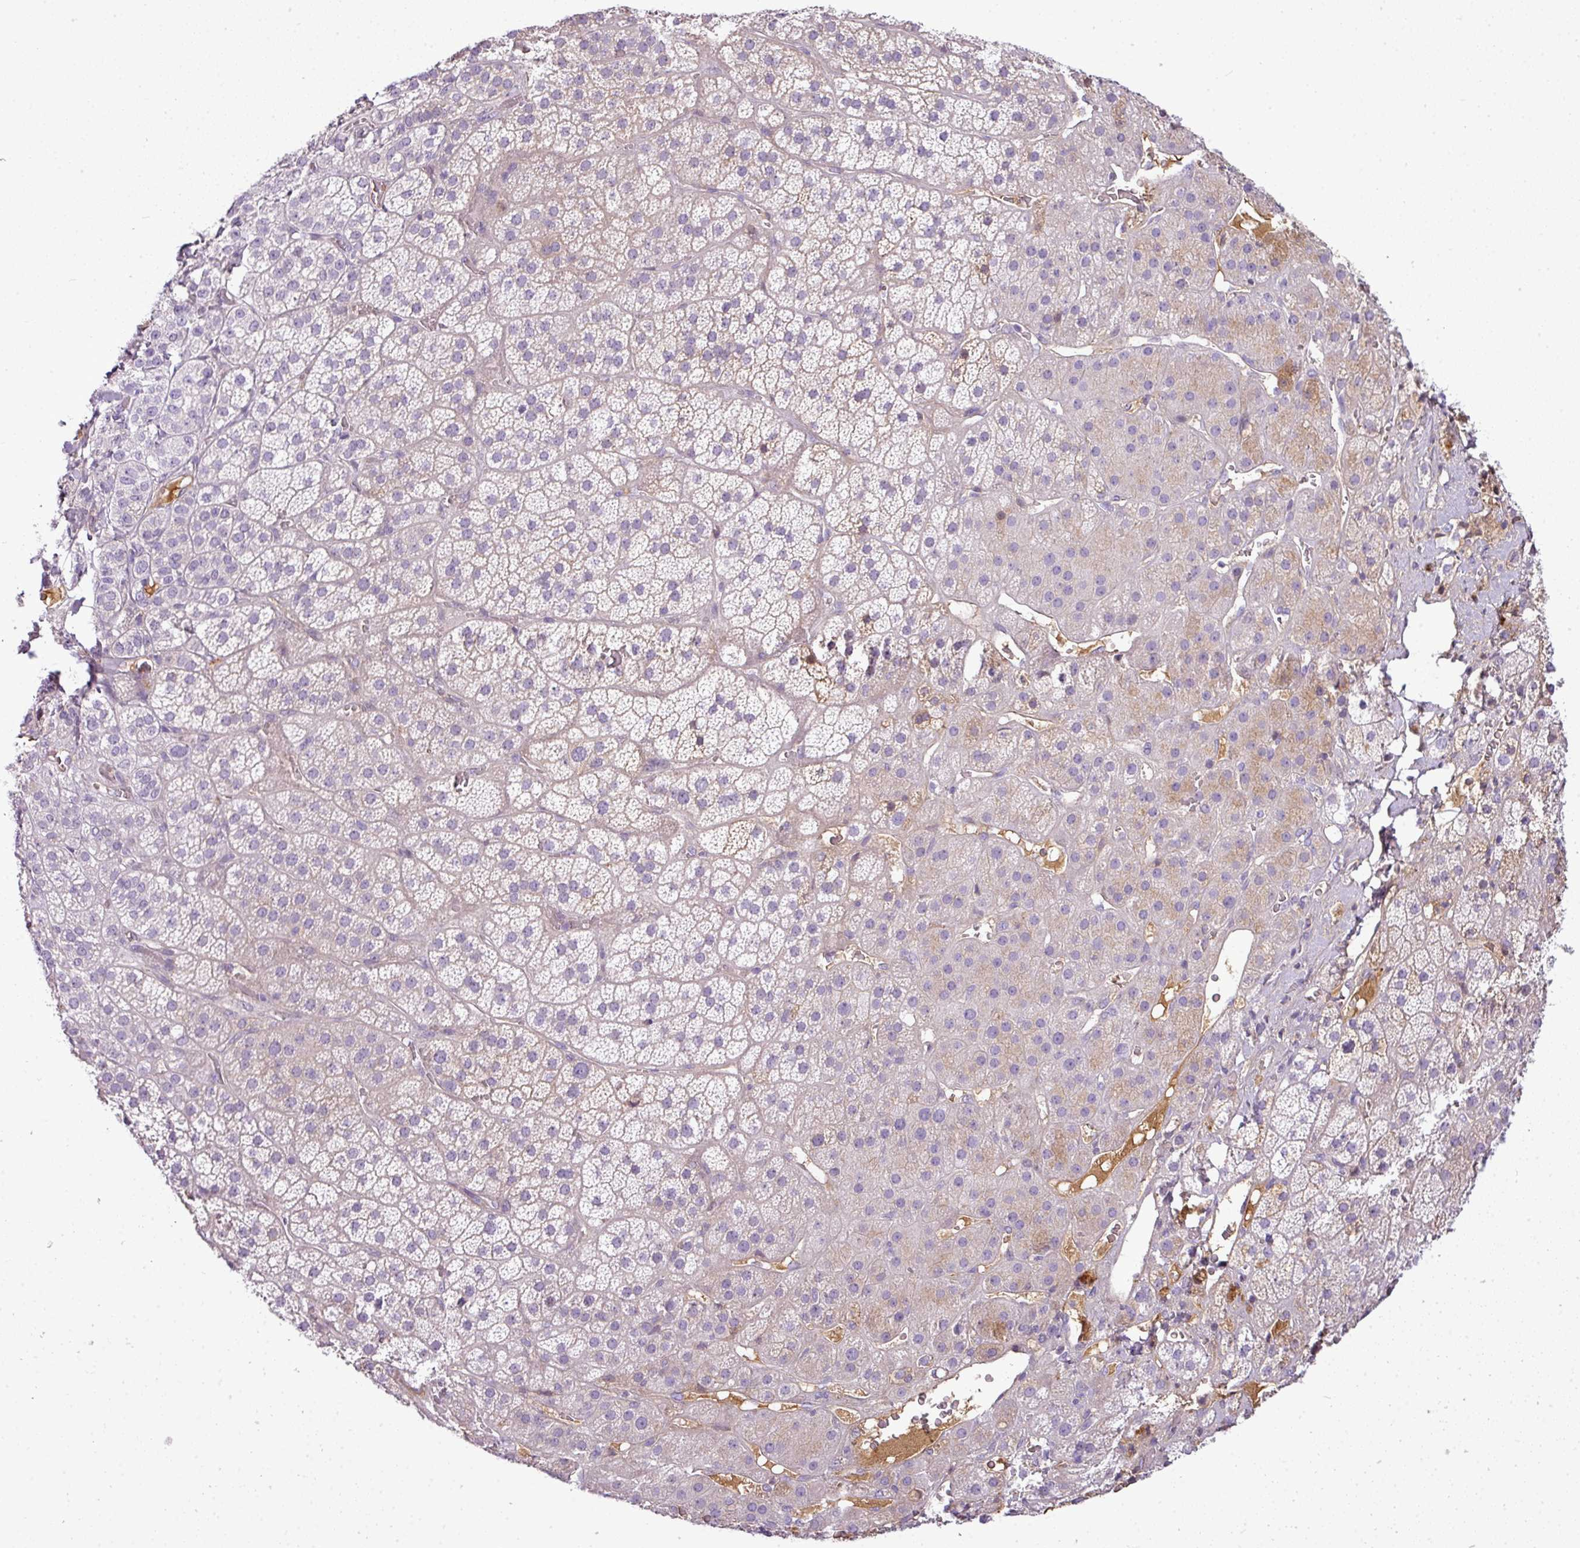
{"staining": {"intensity": "moderate", "quantity": "<25%", "location": "cytoplasmic/membranous"}, "tissue": "adrenal gland", "cell_type": "Glandular cells", "image_type": "normal", "snomed": [{"axis": "morphology", "description": "Normal tissue, NOS"}, {"axis": "topography", "description": "Adrenal gland"}], "caption": "A brown stain shows moderate cytoplasmic/membranous expression of a protein in glandular cells of benign human adrenal gland.", "gene": "C4A", "patient": {"sex": "male", "age": 57}}